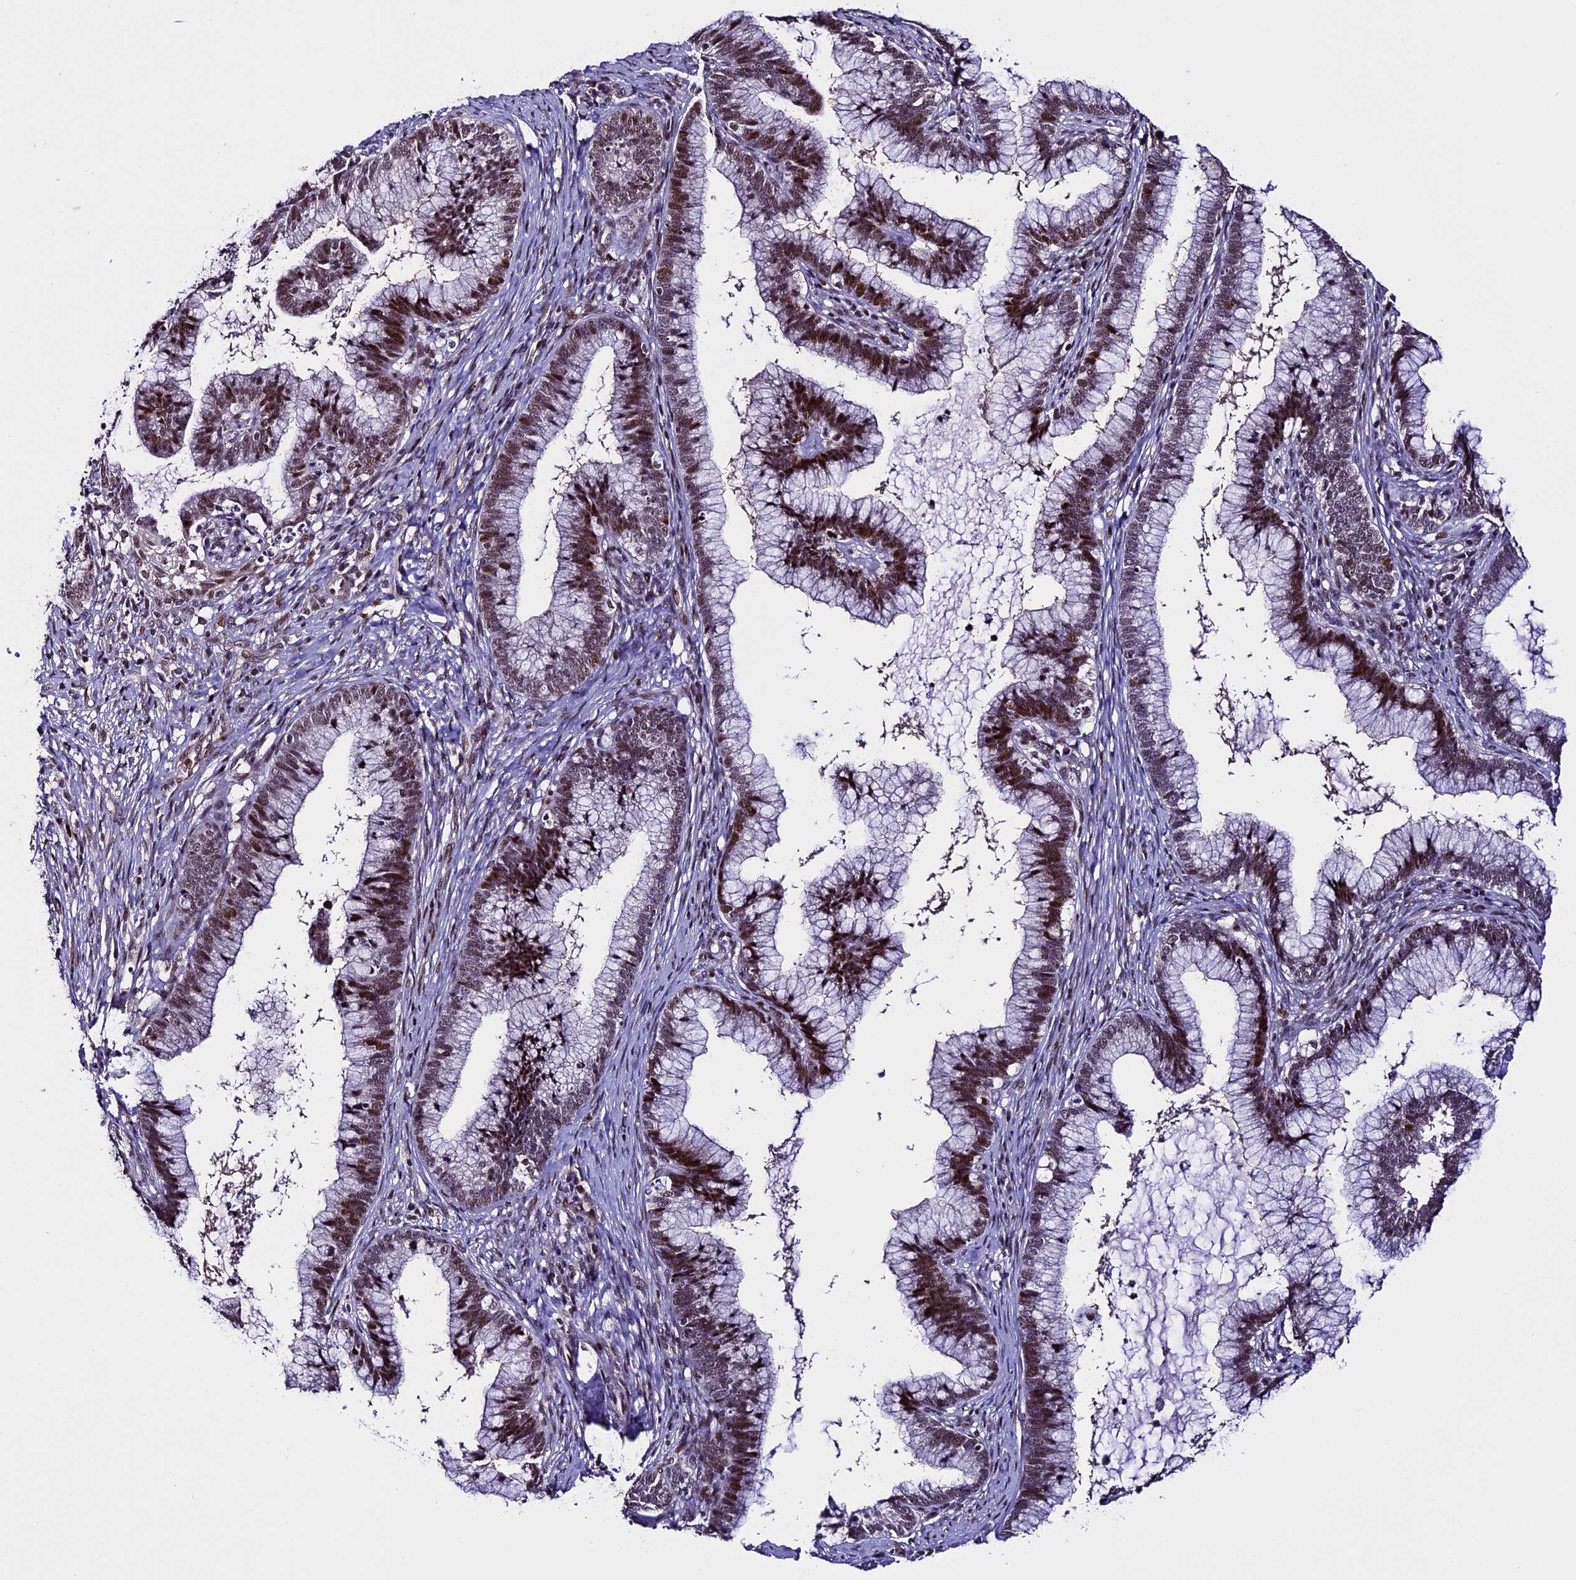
{"staining": {"intensity": "moderate", "quantity": ">75%", "location": "nuclear"}, "tissue": "cervical cancer", "cell_type": "Tumor cells", "image_type": "cancer", "snomed": [{"axis": "morphology", "description": "Adenocarcinoma, NOS"}, {"axis": "topography", "description": "Cervix"}], "caption": "Adenocarcinoma (cervical) stained for a protein (brown) displays moderate nuclear positive expression in about >75% of tumor cells.", "gene": "TCP11L2", "patient": {"sex": "female", "age": 36}}